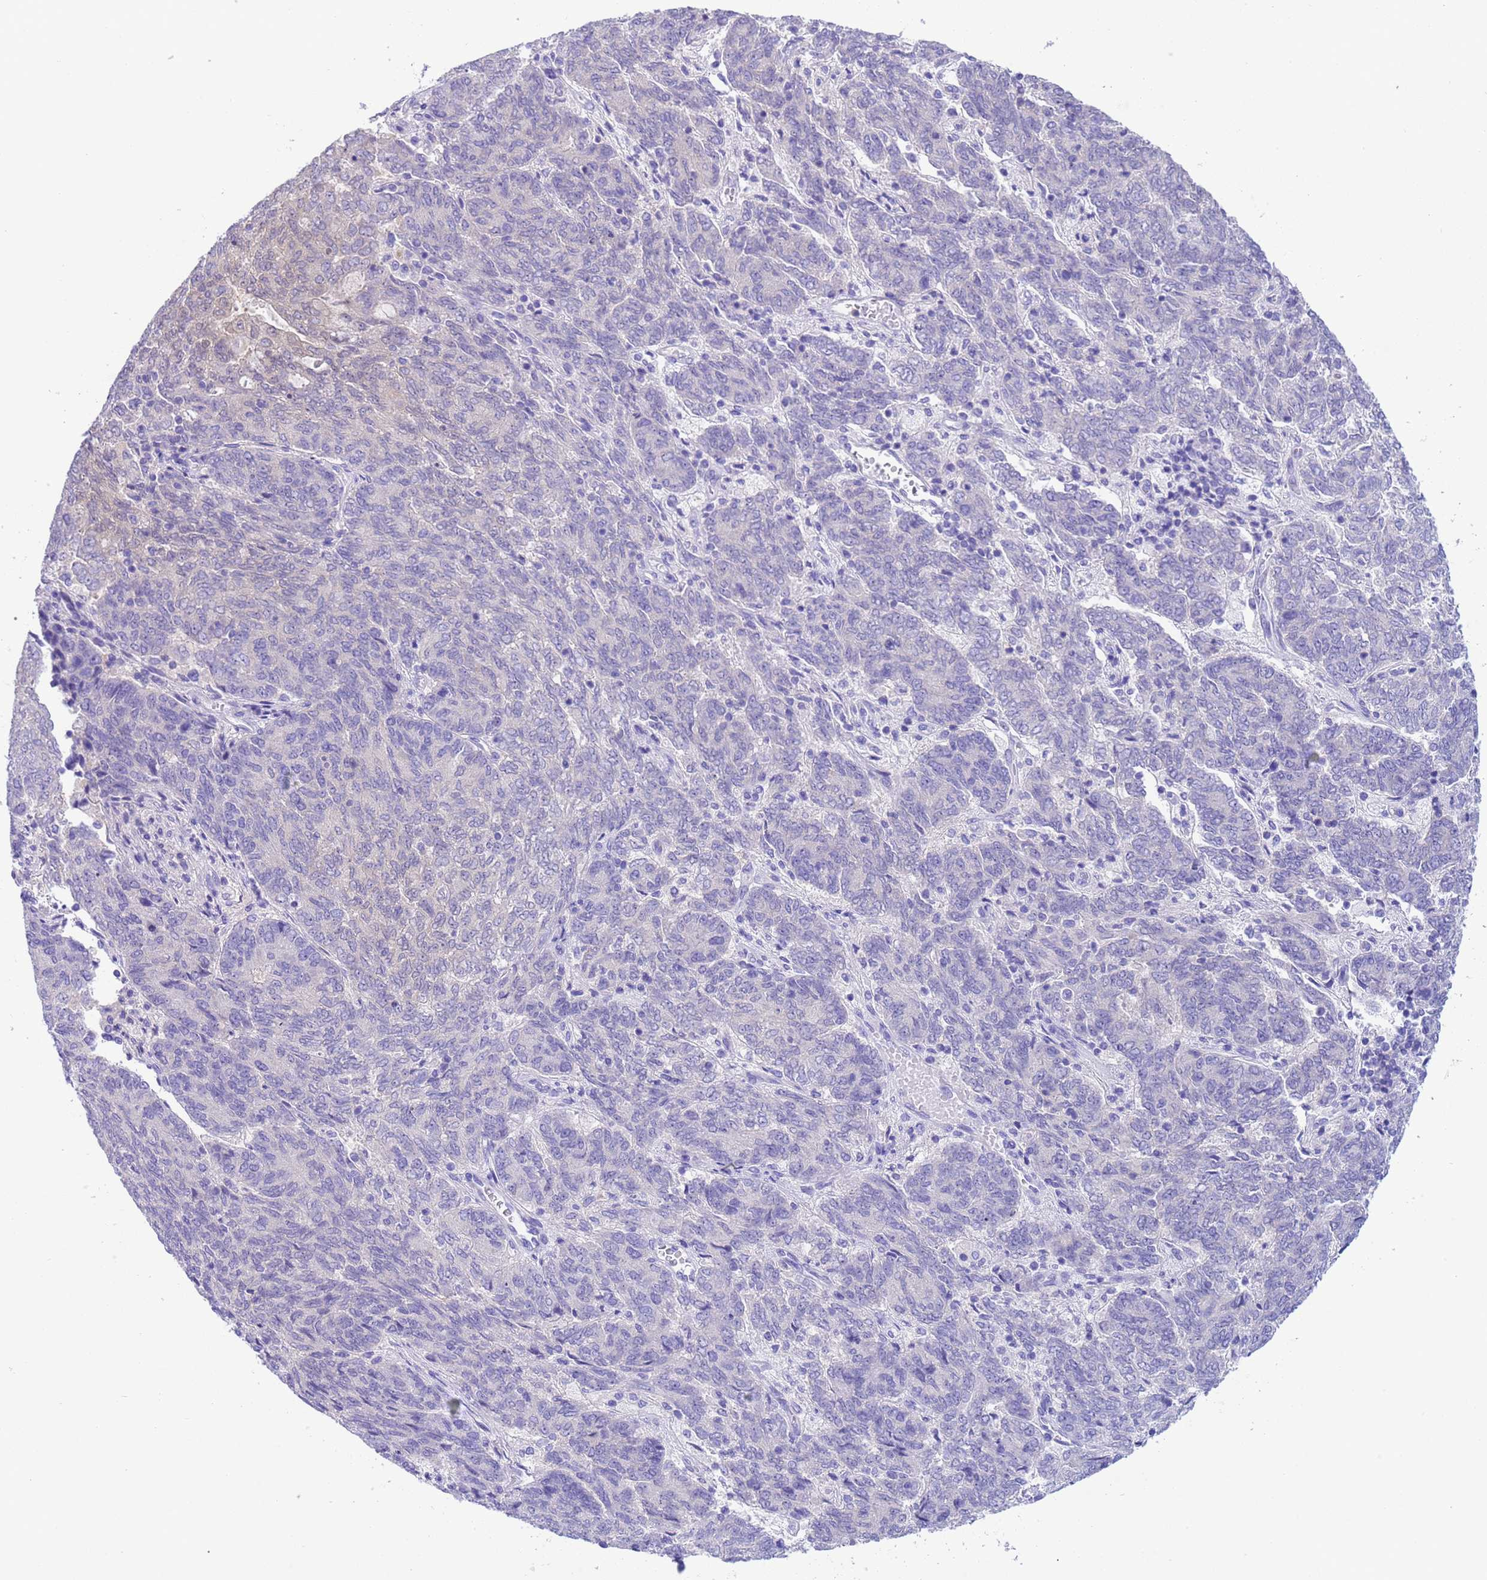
{"staining": {"intensity": "negative", "quantity": "none", "location": "none"}, "tissue": "endometrial cancer", "cell_type": "Tumor cells", "image_type": "cancer", "snomed": [{"axis": "morphology", "description": "Adenocarcinoma, NOS"}, {"axis": "topography", "description": "Endometrium"}], "caption": "Endometrial adenocarcinoma stained for a protein using immunohistochemistry (IHC) displays no expression tumor cells.", "gene": "USP38", "patient": {"sex": "female", "age": 80}}